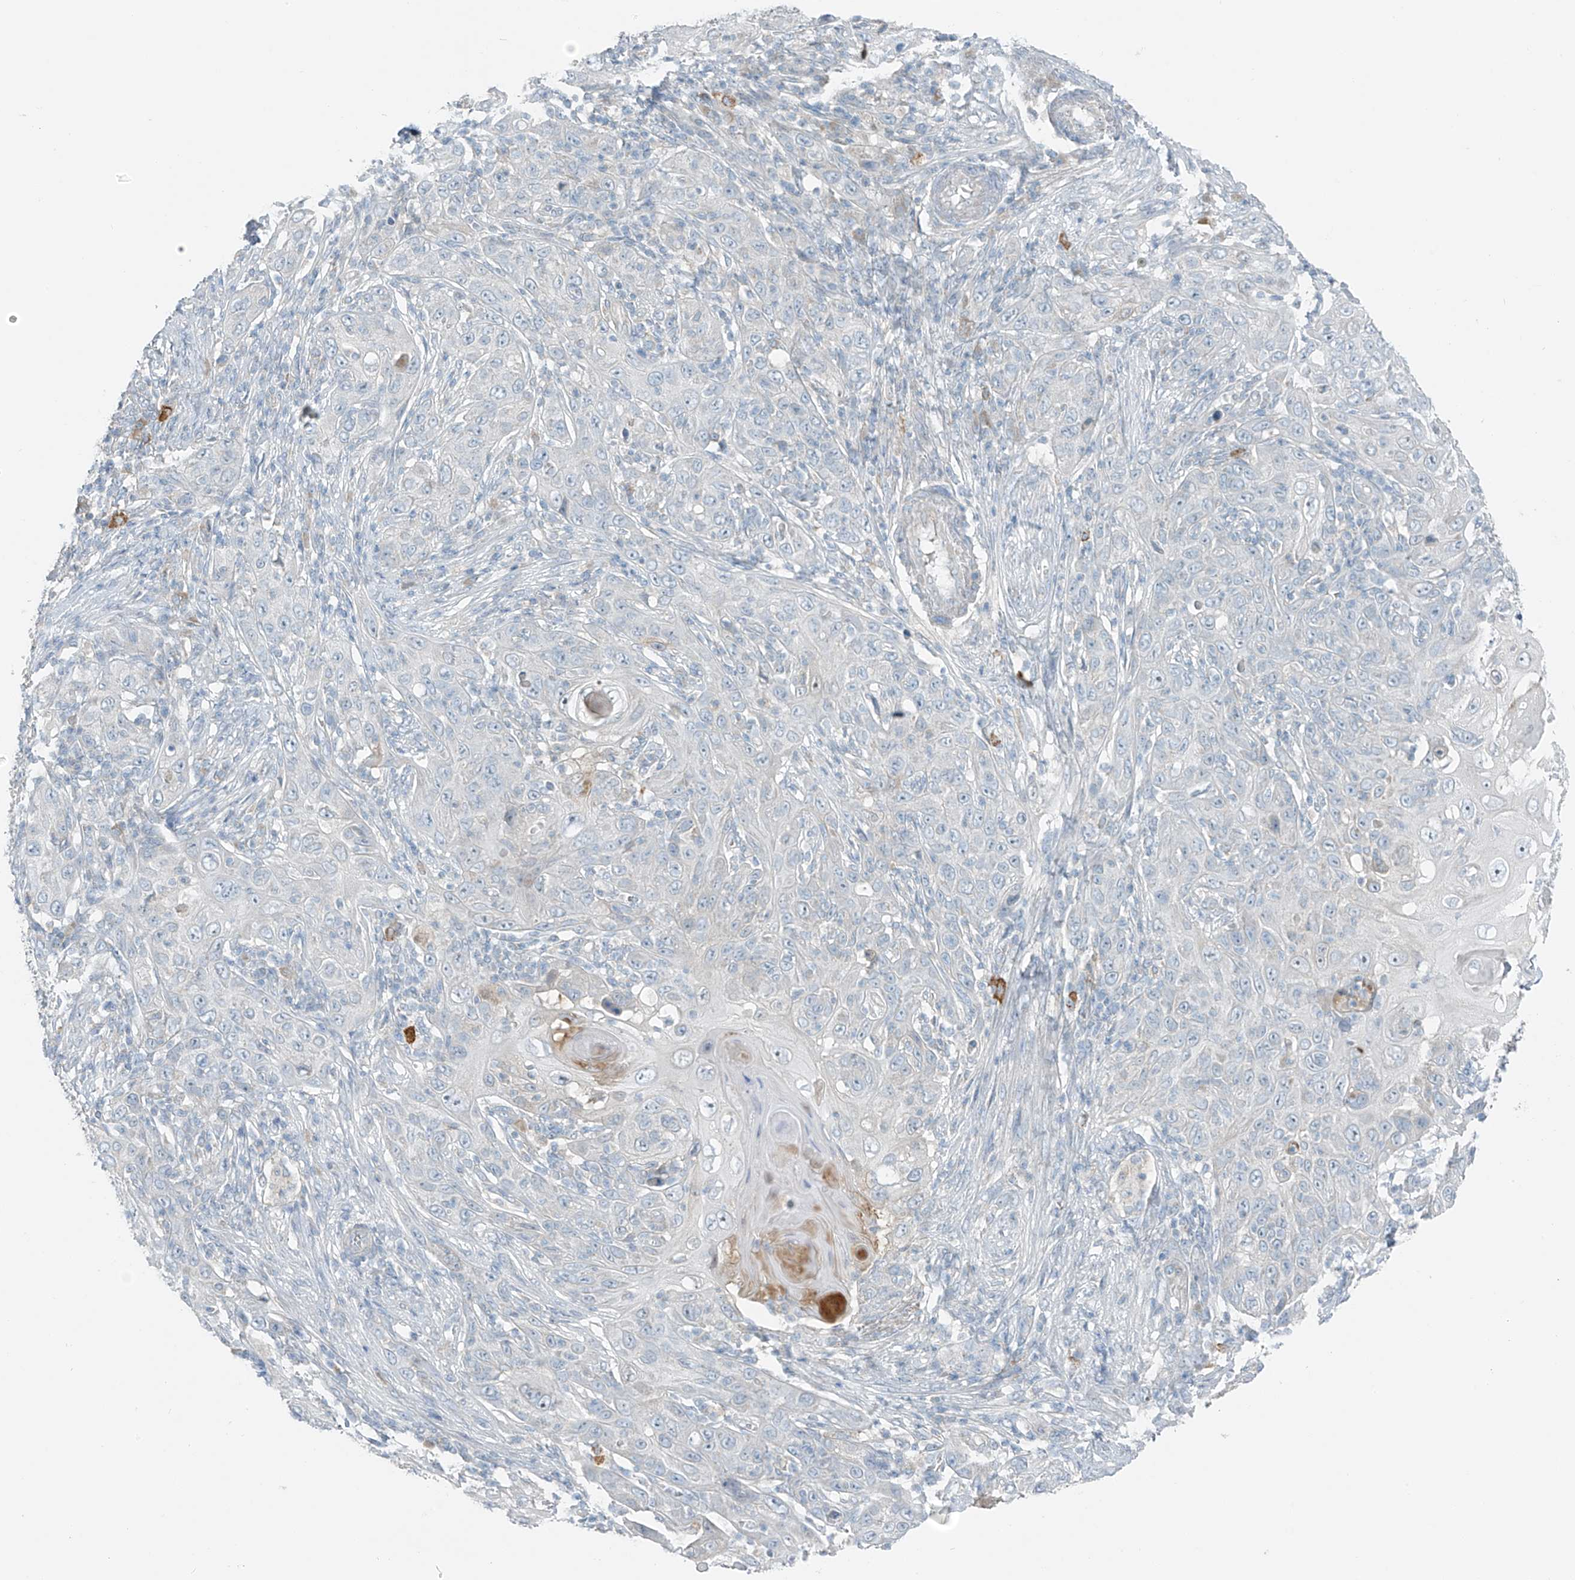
{"staining": {"intensity": "negative", "quantity": "none", "location": "none"}, "tissue": "skin cancer", "cell_type": "Tumor cells", "image_type": "cancer", "snomed": [{"axis": "morphology", "description": "Squamous cell carcinoma, NOS"}, {"axis": "topography", "description": "Skin"}], "caption": "The immunohistochemistry image has no significant staining in tumor cells of skin squamous cell carcinoma tissue.", "gene": "FAM131C", "patient": {"sex": "female", "age": 88}}